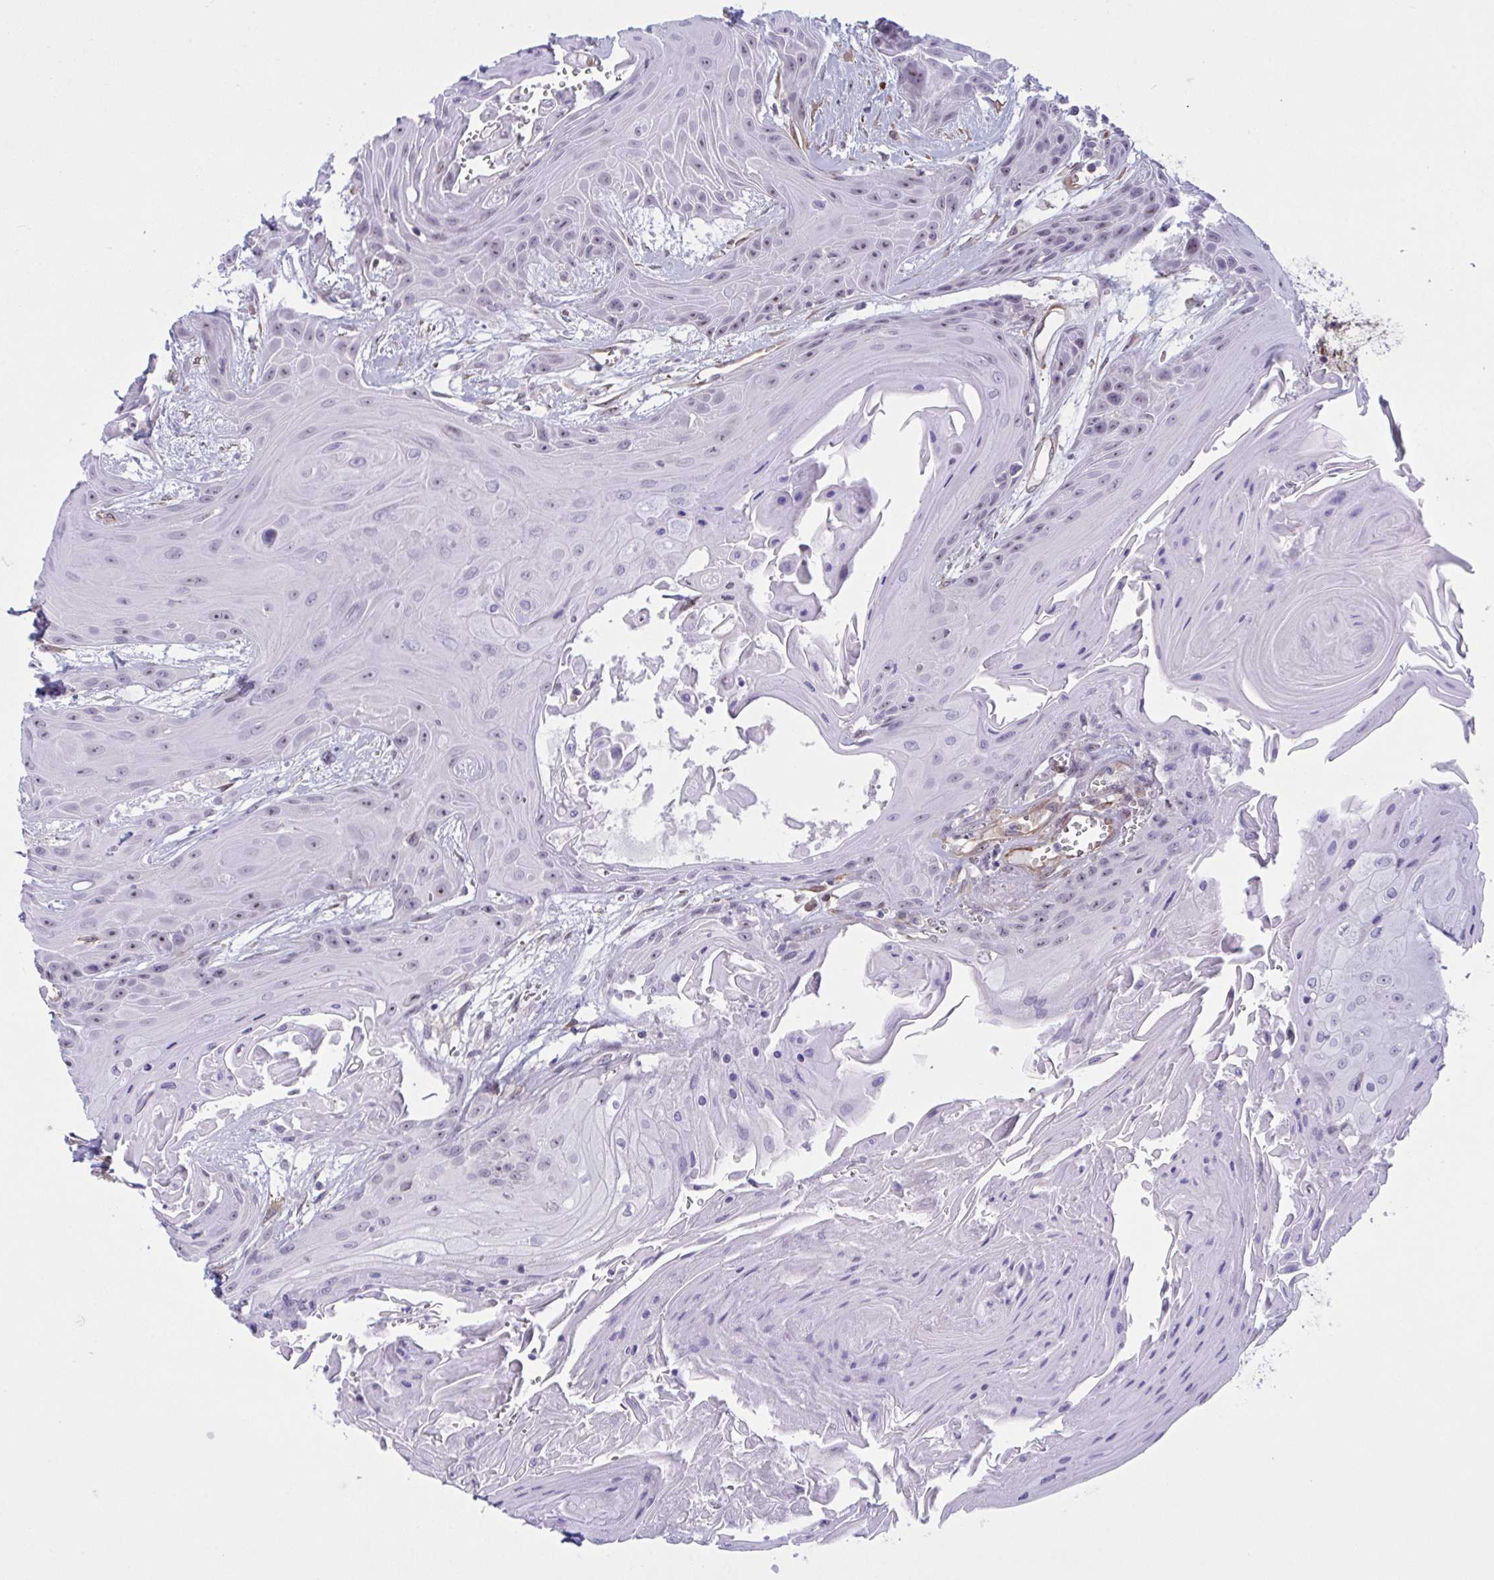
{"staining": {"intensity": "weak", "quantity": "<25%", "location": "nuclear"}, "tissue": "head and neck cancer", "cell_type": "Tumor cells", "image_type": "cancer", "snomed": [{"axis": "morphology", "description": "Squamous cell carcinoma, NOS"}, {"axis": "topography", "description": "Head-Neck"}], "caption": "Immunohistochemical staining of human head and neck cancer (squamous cell carcinoma) displays no significant expression in tumor cells.", "gene": "PRRT4", "patient": {"sex": "female", "age": 73}}